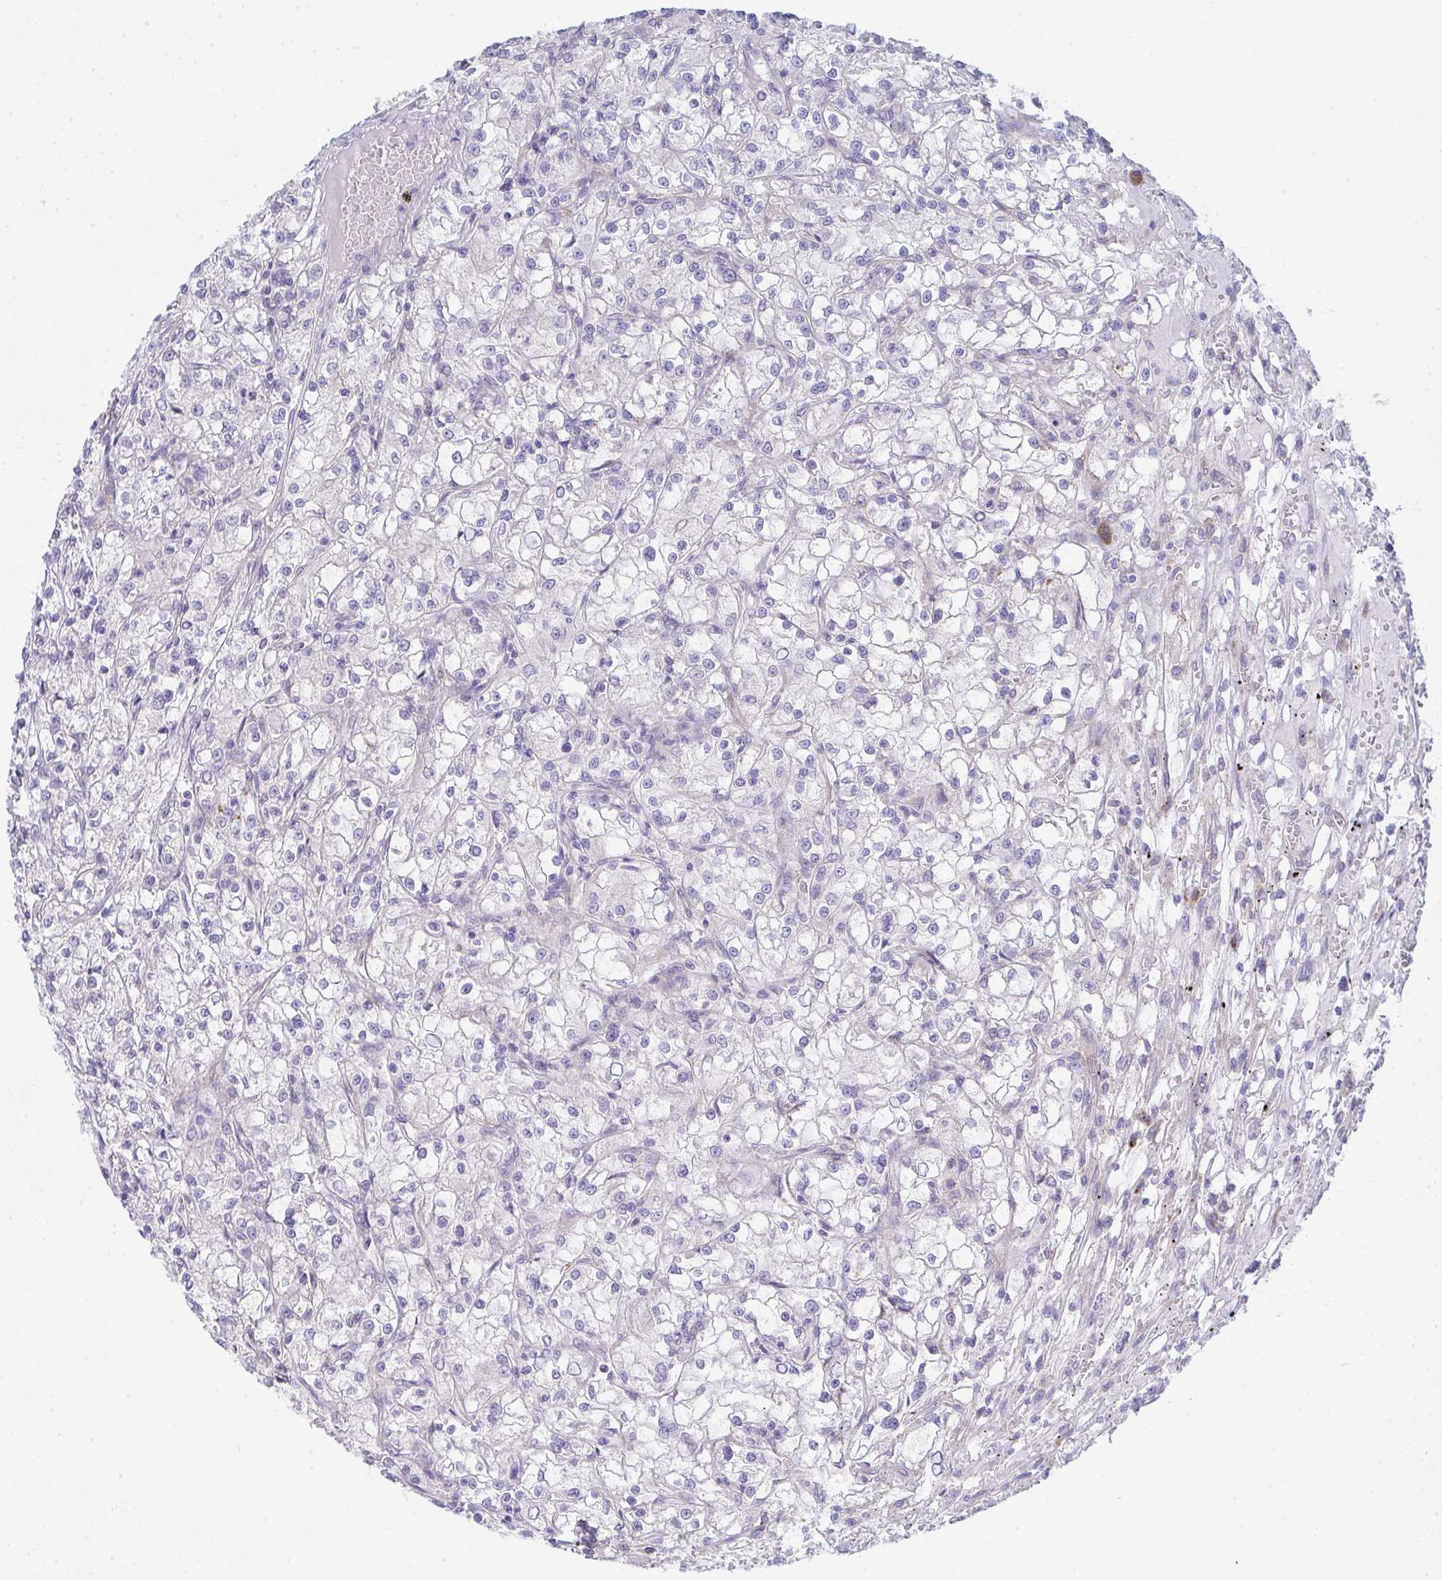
{"staining": {"intensity": "negative", "quantity": "none", "location": "none"}, "tissue": "renal cancer", "cell_type": "Tumor cells", "image_type": "cancer", "snomed": [{"axis": "morphology", "description": "Adenocarcinoma, NOS"}, {"axis": "topography", "description": "Kidney"}], "caption": "Tumor cells are negative for protein expression in human renal adenocarcinoma.", "gene": "GAB1", "patient": {"sex": "female", "age": 59}}